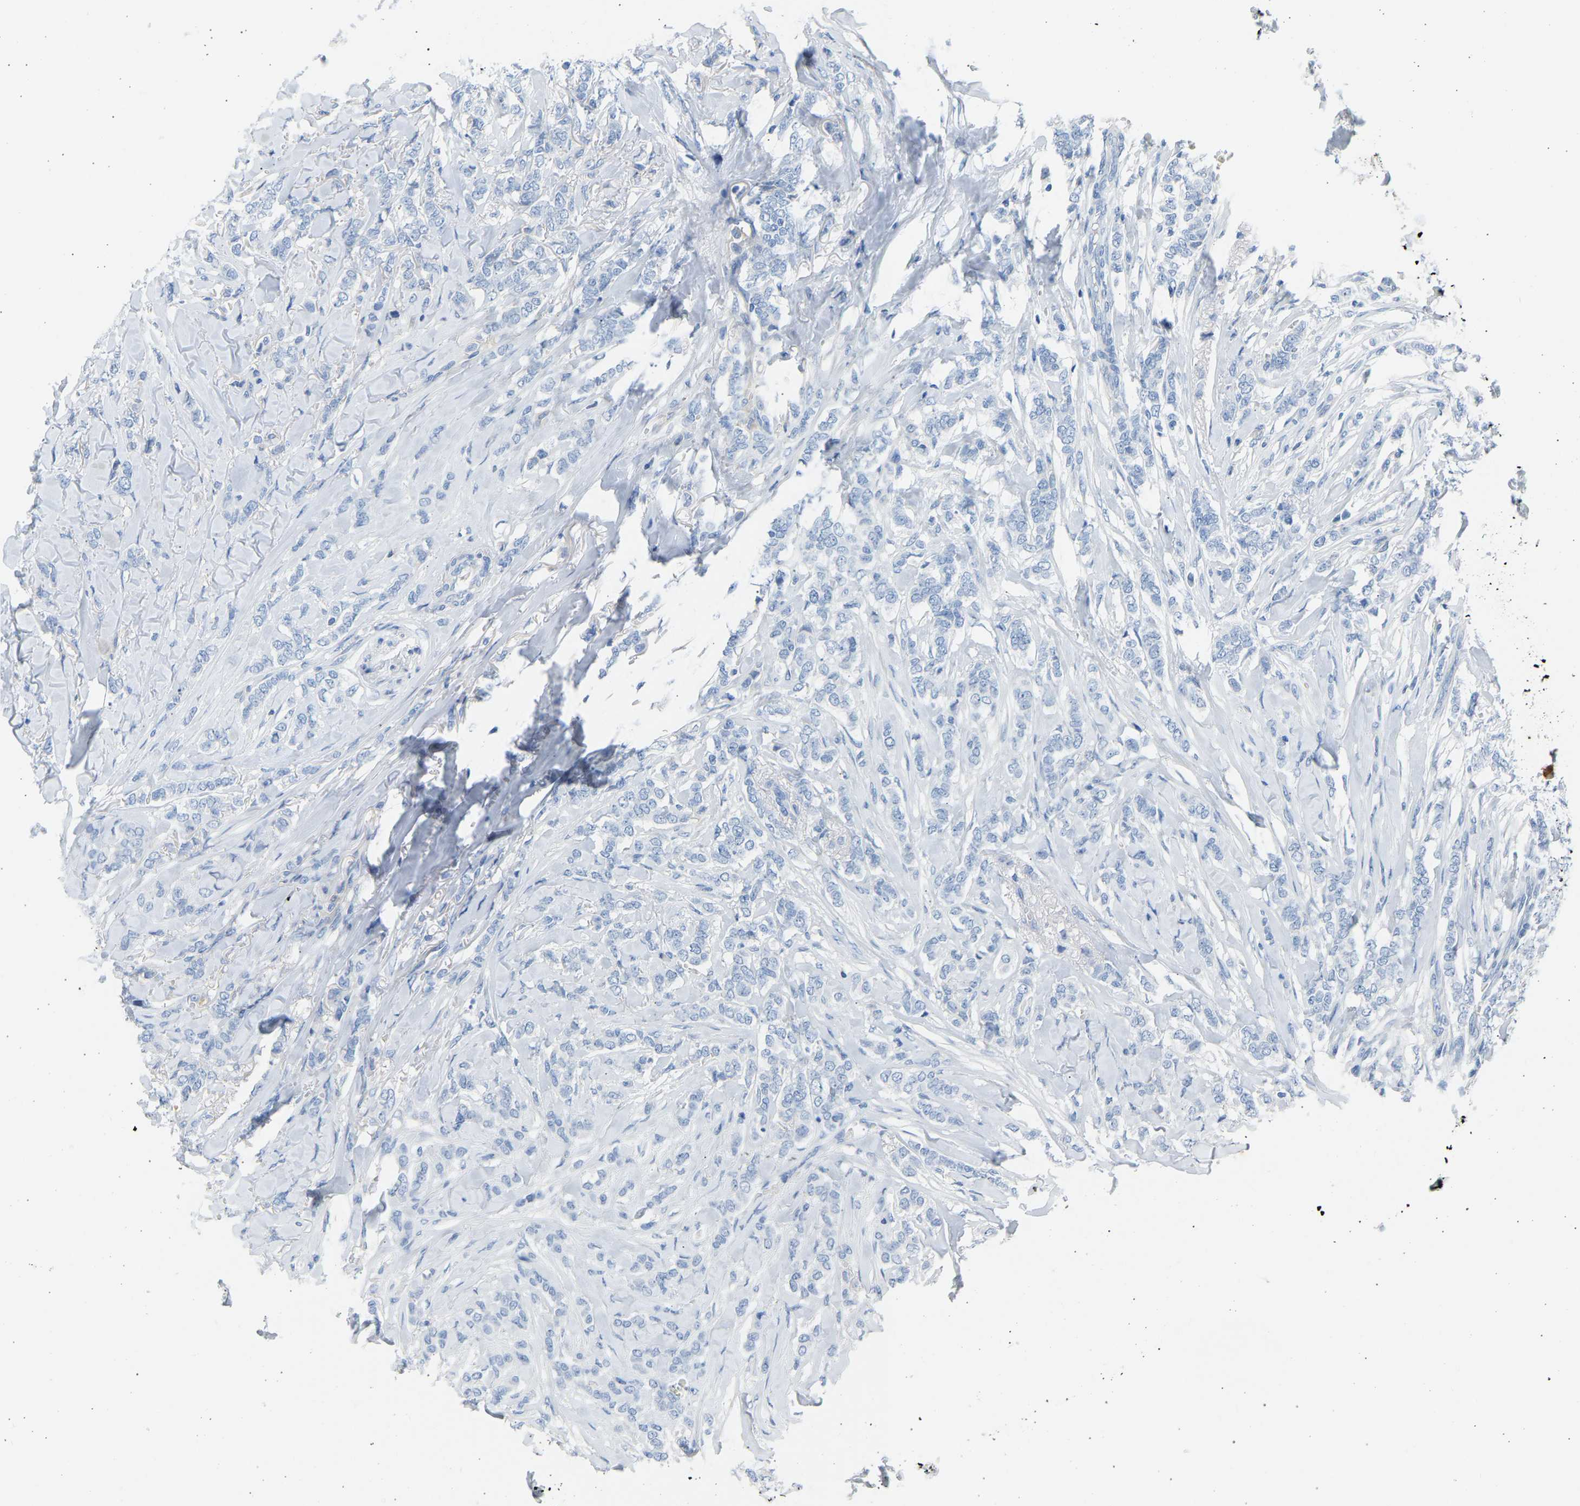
{"staining": {"intensity": "negative", "quantity": "none", "location": "none"}, "tissue": "breast cancer", "cell_type": "Tumor cells", "image_type": "cancer", "snomed": [{"axis": "morphology", "description": "Lobular carcinoma"}, {"axis": "topography", "description": "Skin"}, {"axis": "topography", "description": "Breast"}], "caption": "This is an immunohistochemistry (IHC) image of human lobular carcinoma (breast). There is no staining in tumor cells.", "gene": "GNAS", "patient": {"sex": "female", "age": 46}}